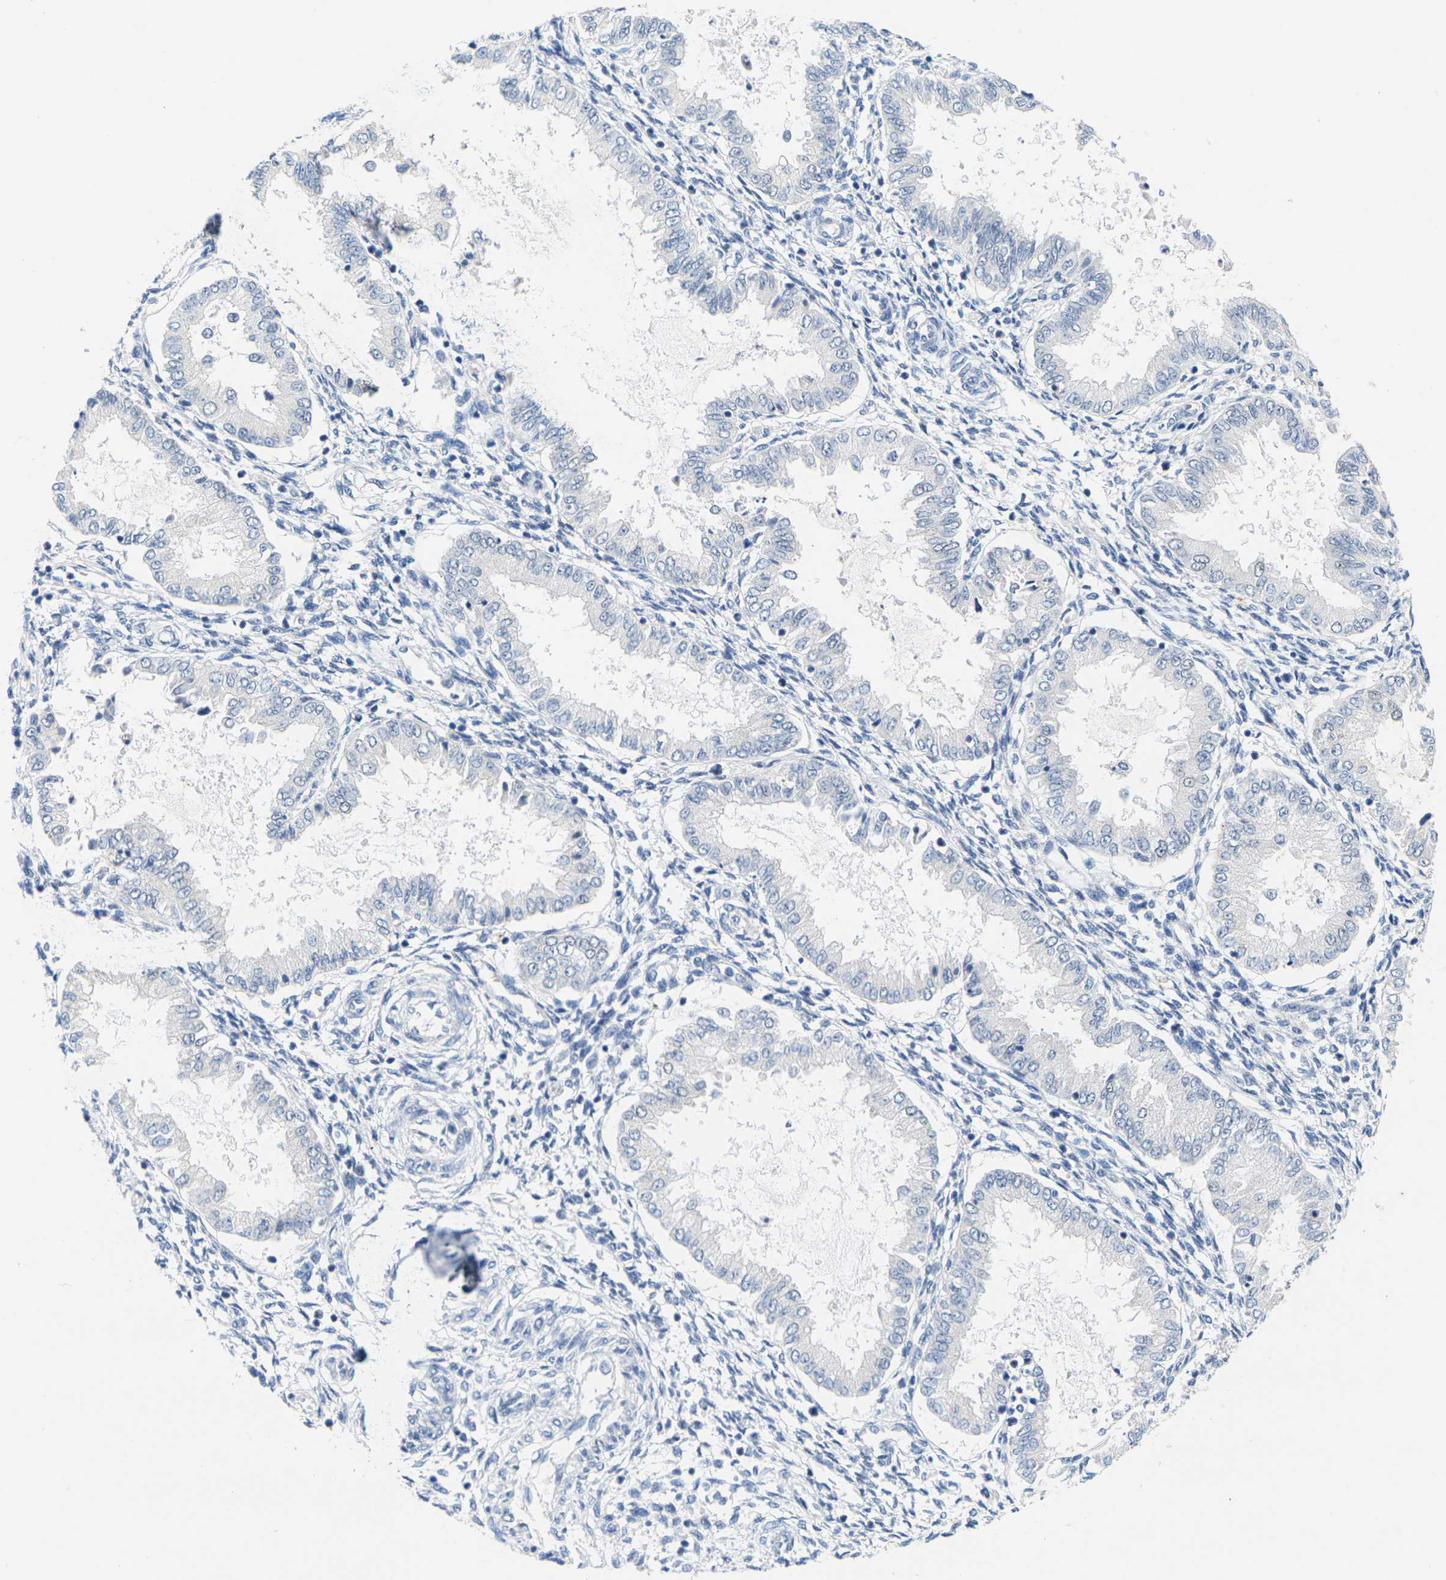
{"staining": {"intensity": "negative", "quantity": "none", "location": "none"}, "tissue": "endometrium", "cell_type": "Cells in endometrial stroma", "image_type": "normal", "snomed": [{"axis": "morphology", "description": "Normal tissue, NOS"}, {"axis": "topography", "description": "Endometrium"}], "caption": "Immunohistochemical staining of unremarkable human endometrium demonstrates no significant positivity in cells in endometrial stroma.", "gene": "CDK2", "patient": {"sex": "female", "age": 33}}